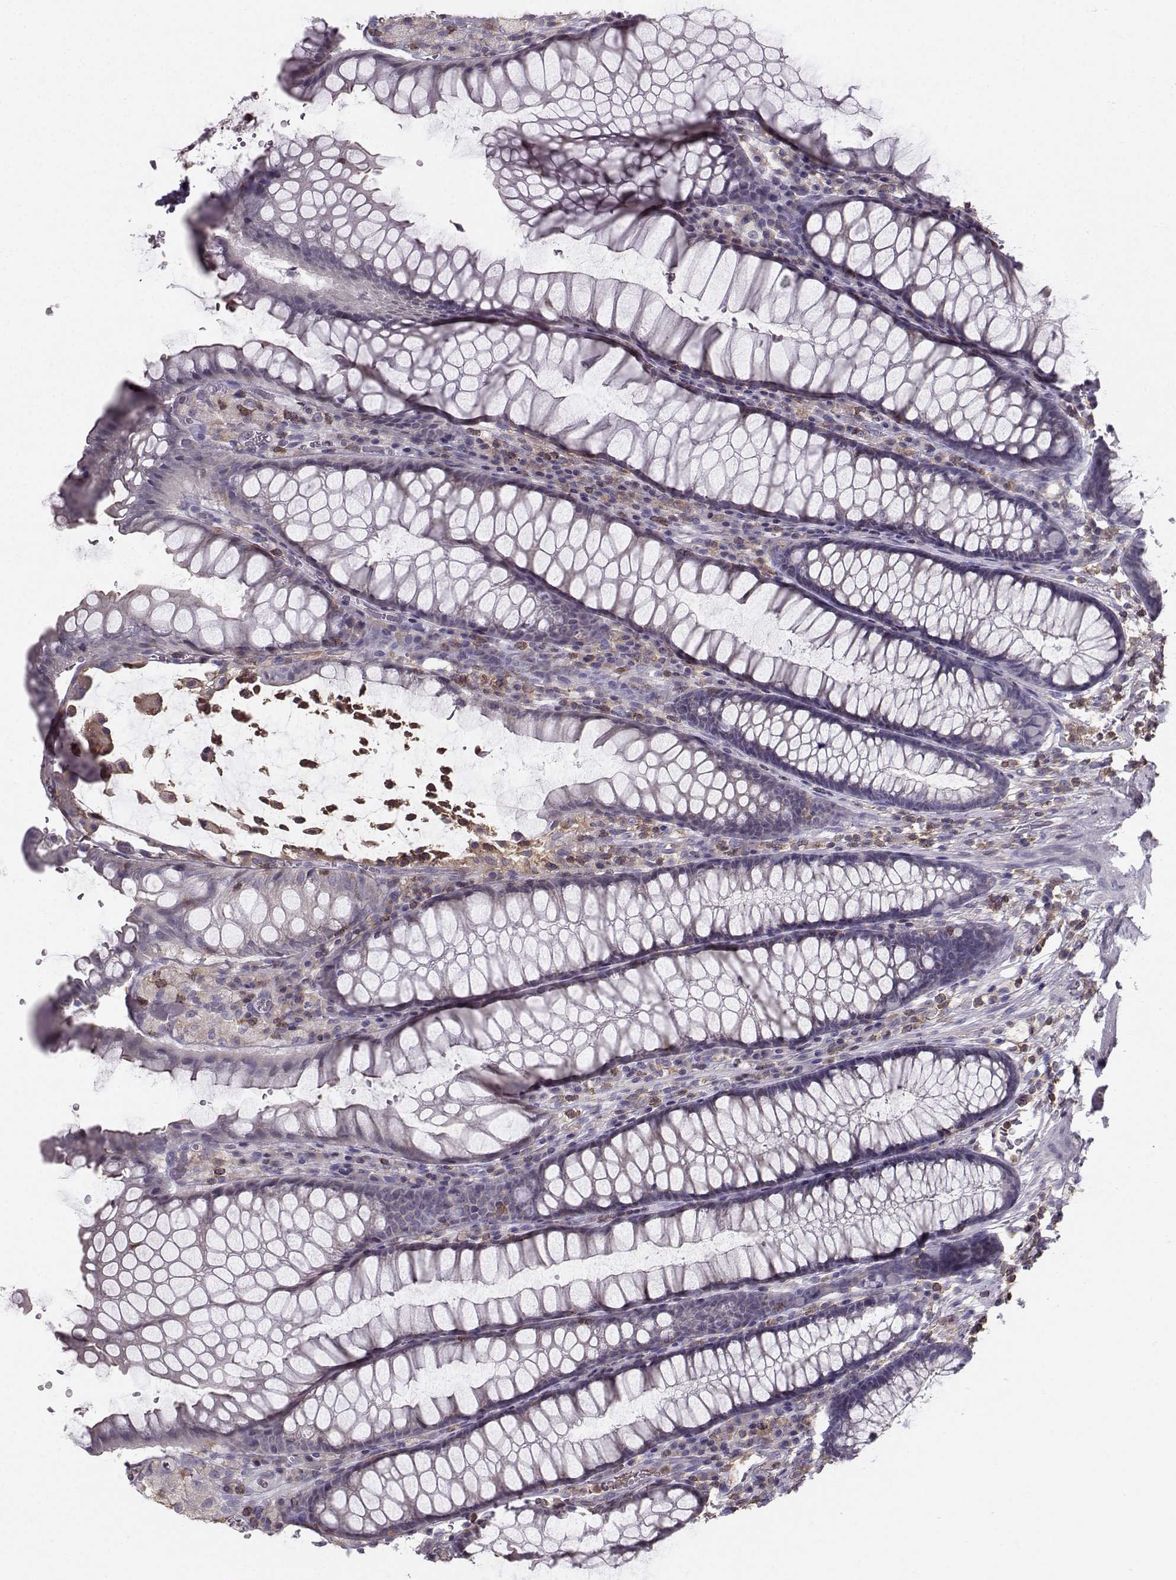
{"staining": {"intensity": "negative", "quantity": "none", "location": "none"}, "tissue": "rectum", "cell_type": "Glandular cells", "image_type": "normal", "snomed": [{"axis": "morphology", "description": "Normal tissue, NOS"}, {"axis": "topography", "description": "Rectum"}], "caption": "An image of human rectum is negative for staining in glandular cells. (DAB (3,3'-diaminobenzidine) IHC visualized using brightfield microscopy, high magnification).", "gene": "ZBTB32", "patient": {"sex": "female", "age": 68}}